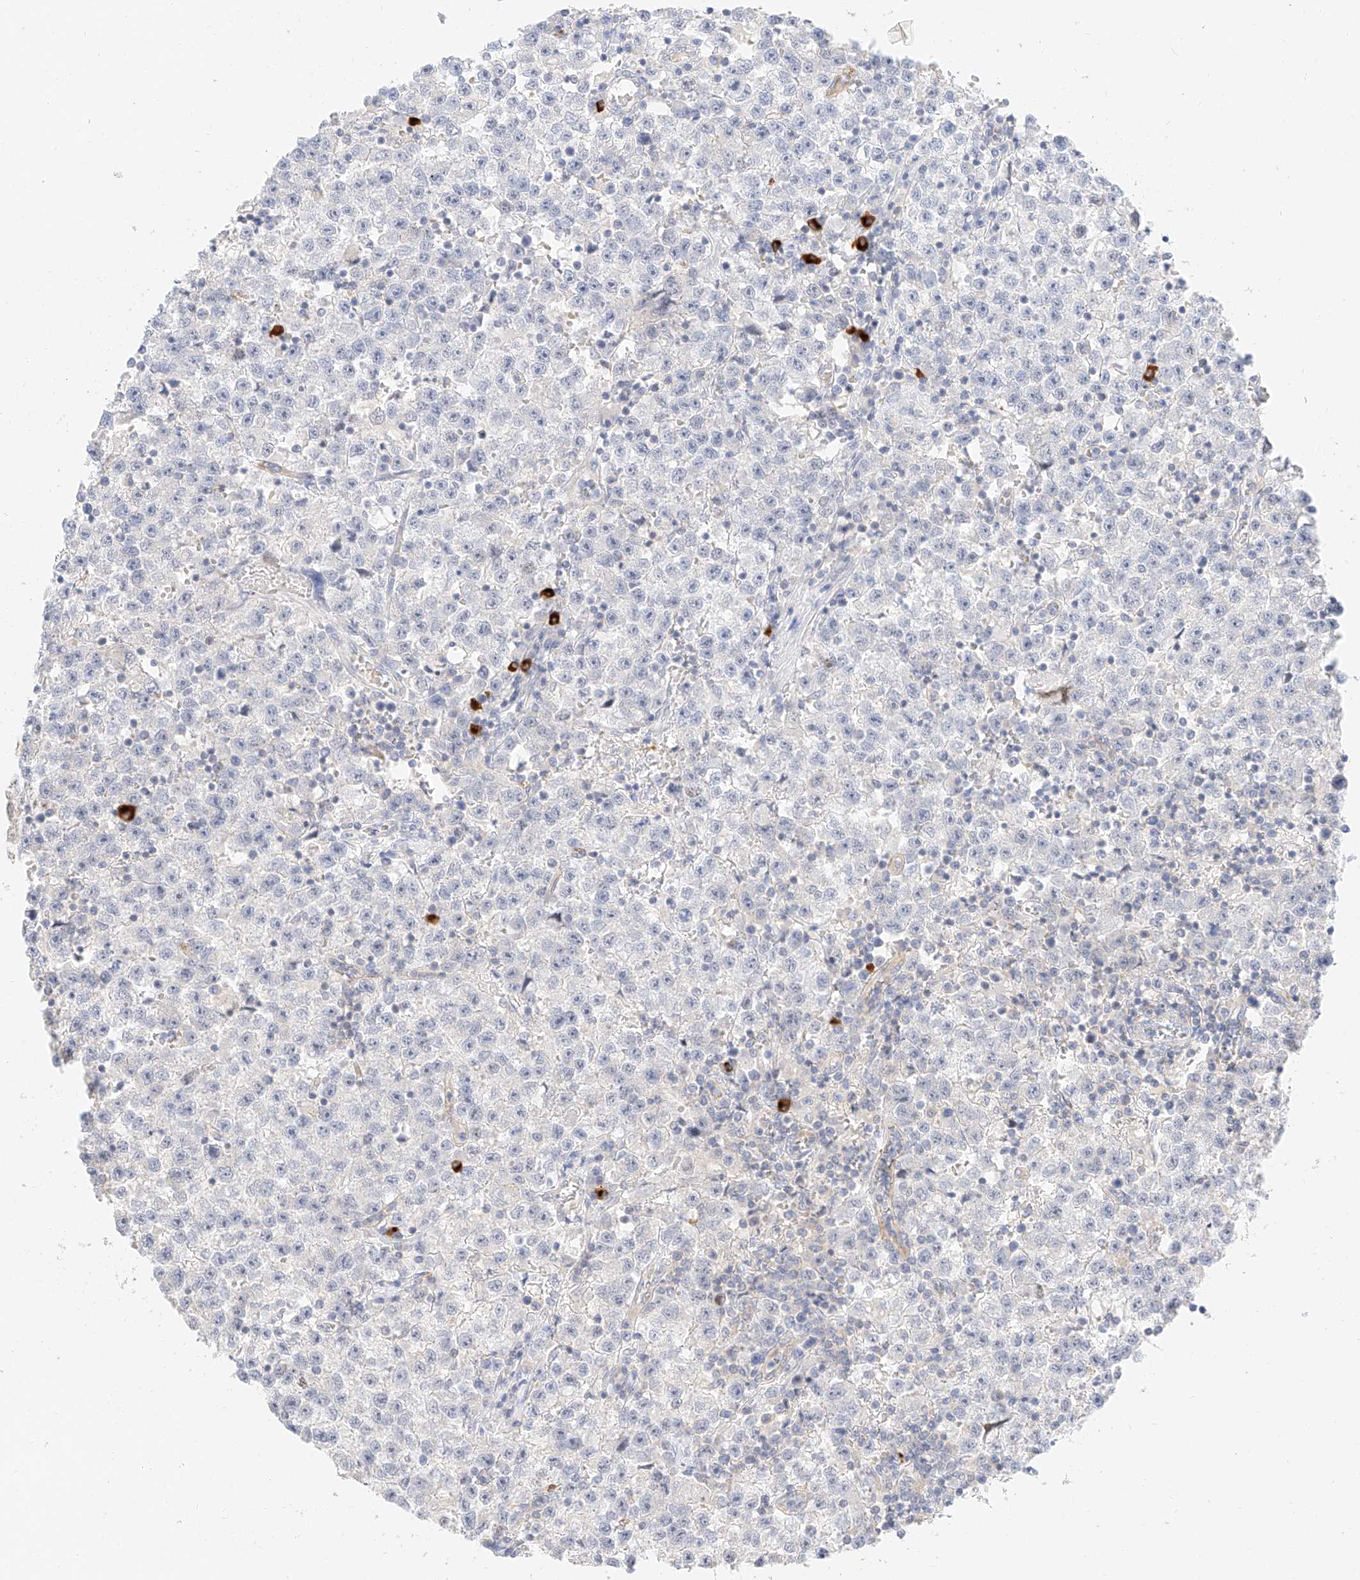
{"staining": {"intensity": "negative", "quantity": "none", "location": "none"}, "tissue": "testis cancer", "cell_type": "Tumor cells", "image_type": "cancer", "snomed": [{"axis": "morphology", "description": "Seminoma, NOS"}, {"axis": "topography", "description": "Testis"}], "caption": "There is no significant positivity in tumor cells of testis cancer (seminoma).", "gene": "CDCP2", "patient": {"sex": "male", "age": 22}}